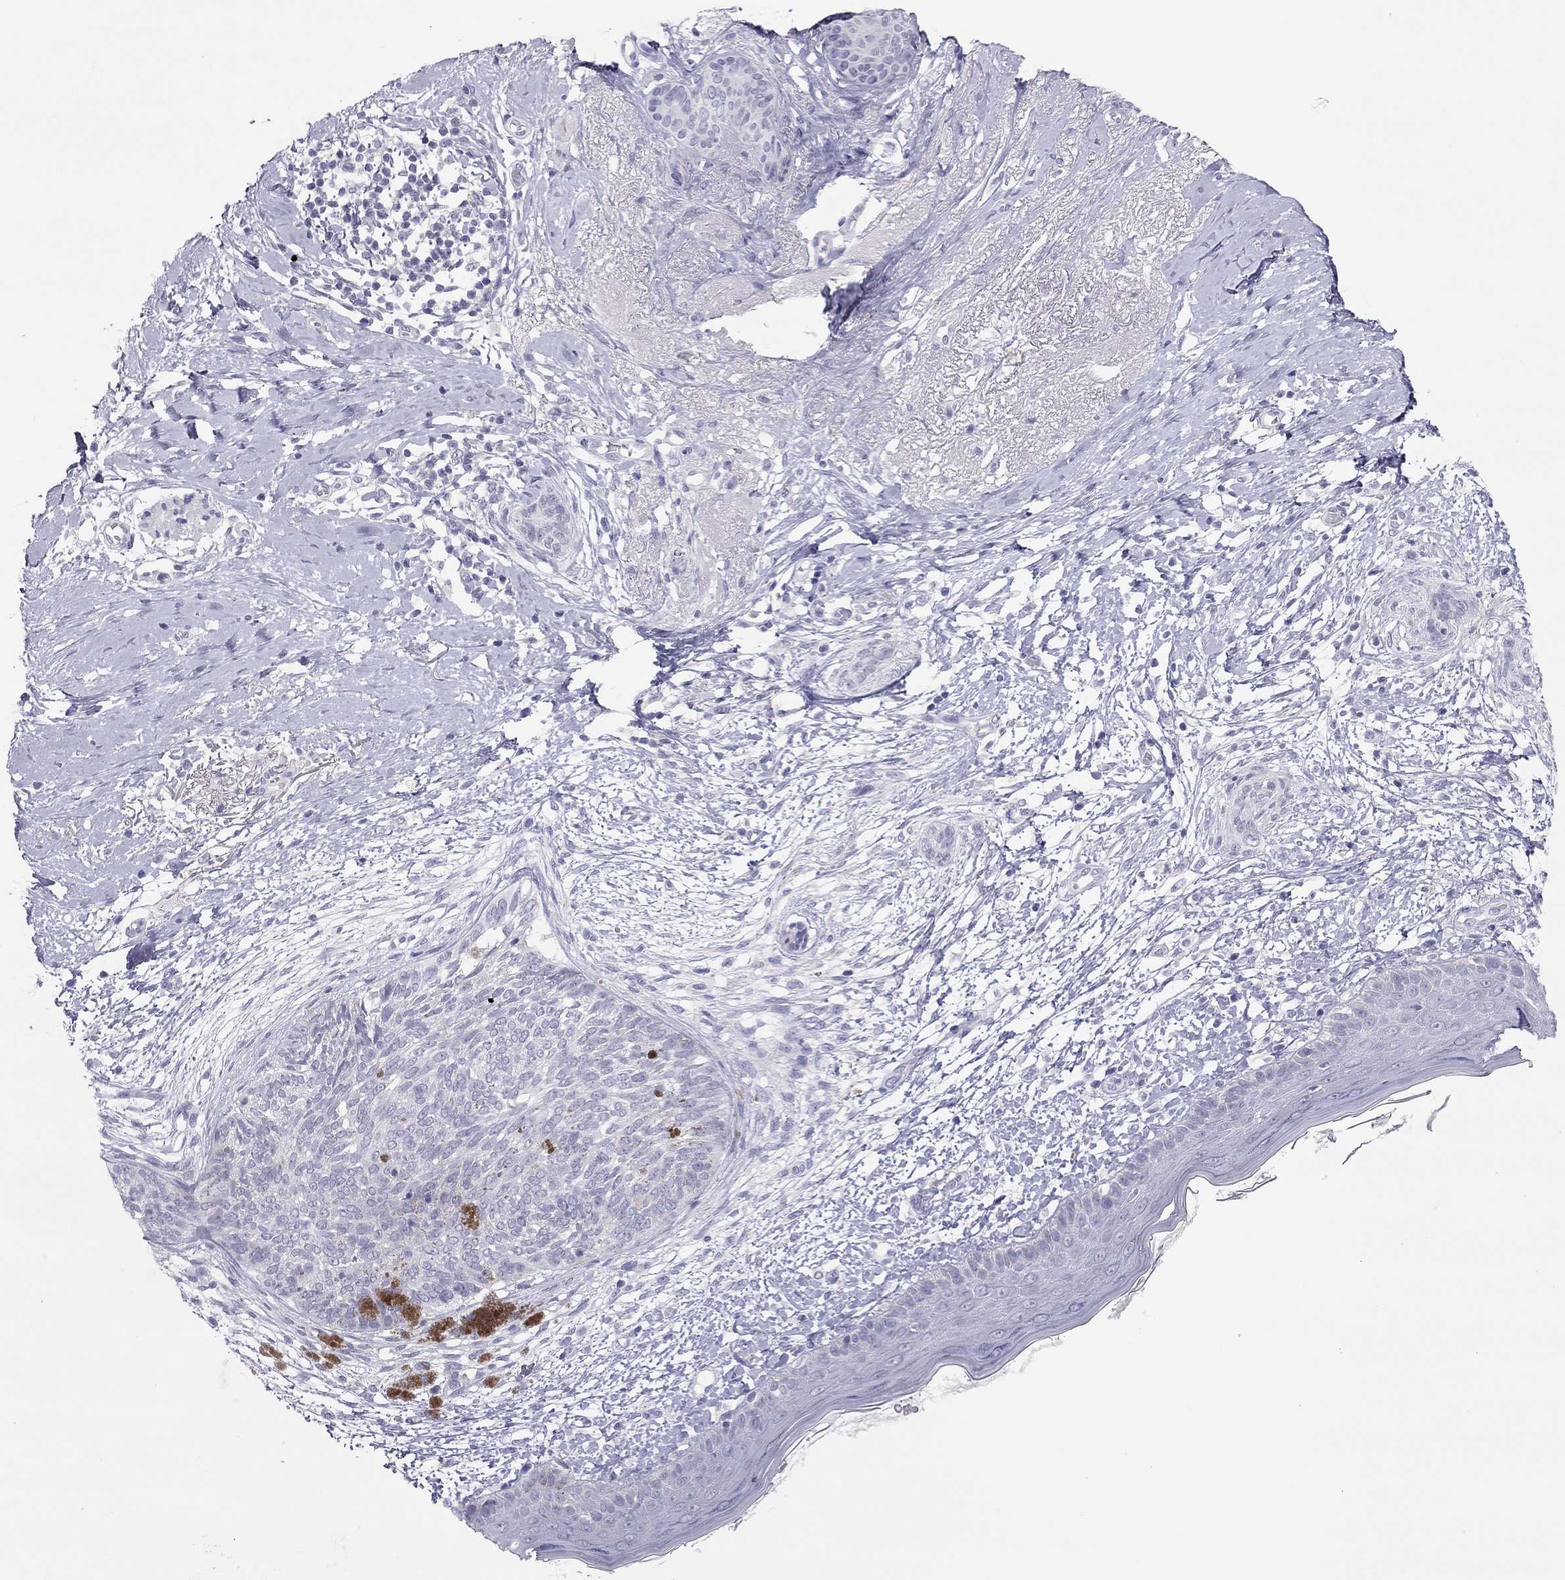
{"staining": {"intensity": "negative", "quantity": "none", "location": "none"}, "tissue": "skin cancer", "cell_type": "Tumor cells", "image_type": "cancer", "snomed": [{"axis": "morphology", "description": "Normal tissue, NOS"}, {"axis": "morphology", "description": "Basal cell carcinoma"}, {"axis": "topography", "description": "Skin"}], "caption": "Skin cancer stained for a protein using IHC shows no expression tumor cells.", "gene": "ADORA2A", "patient": {"sex": "male", "age": 84}}